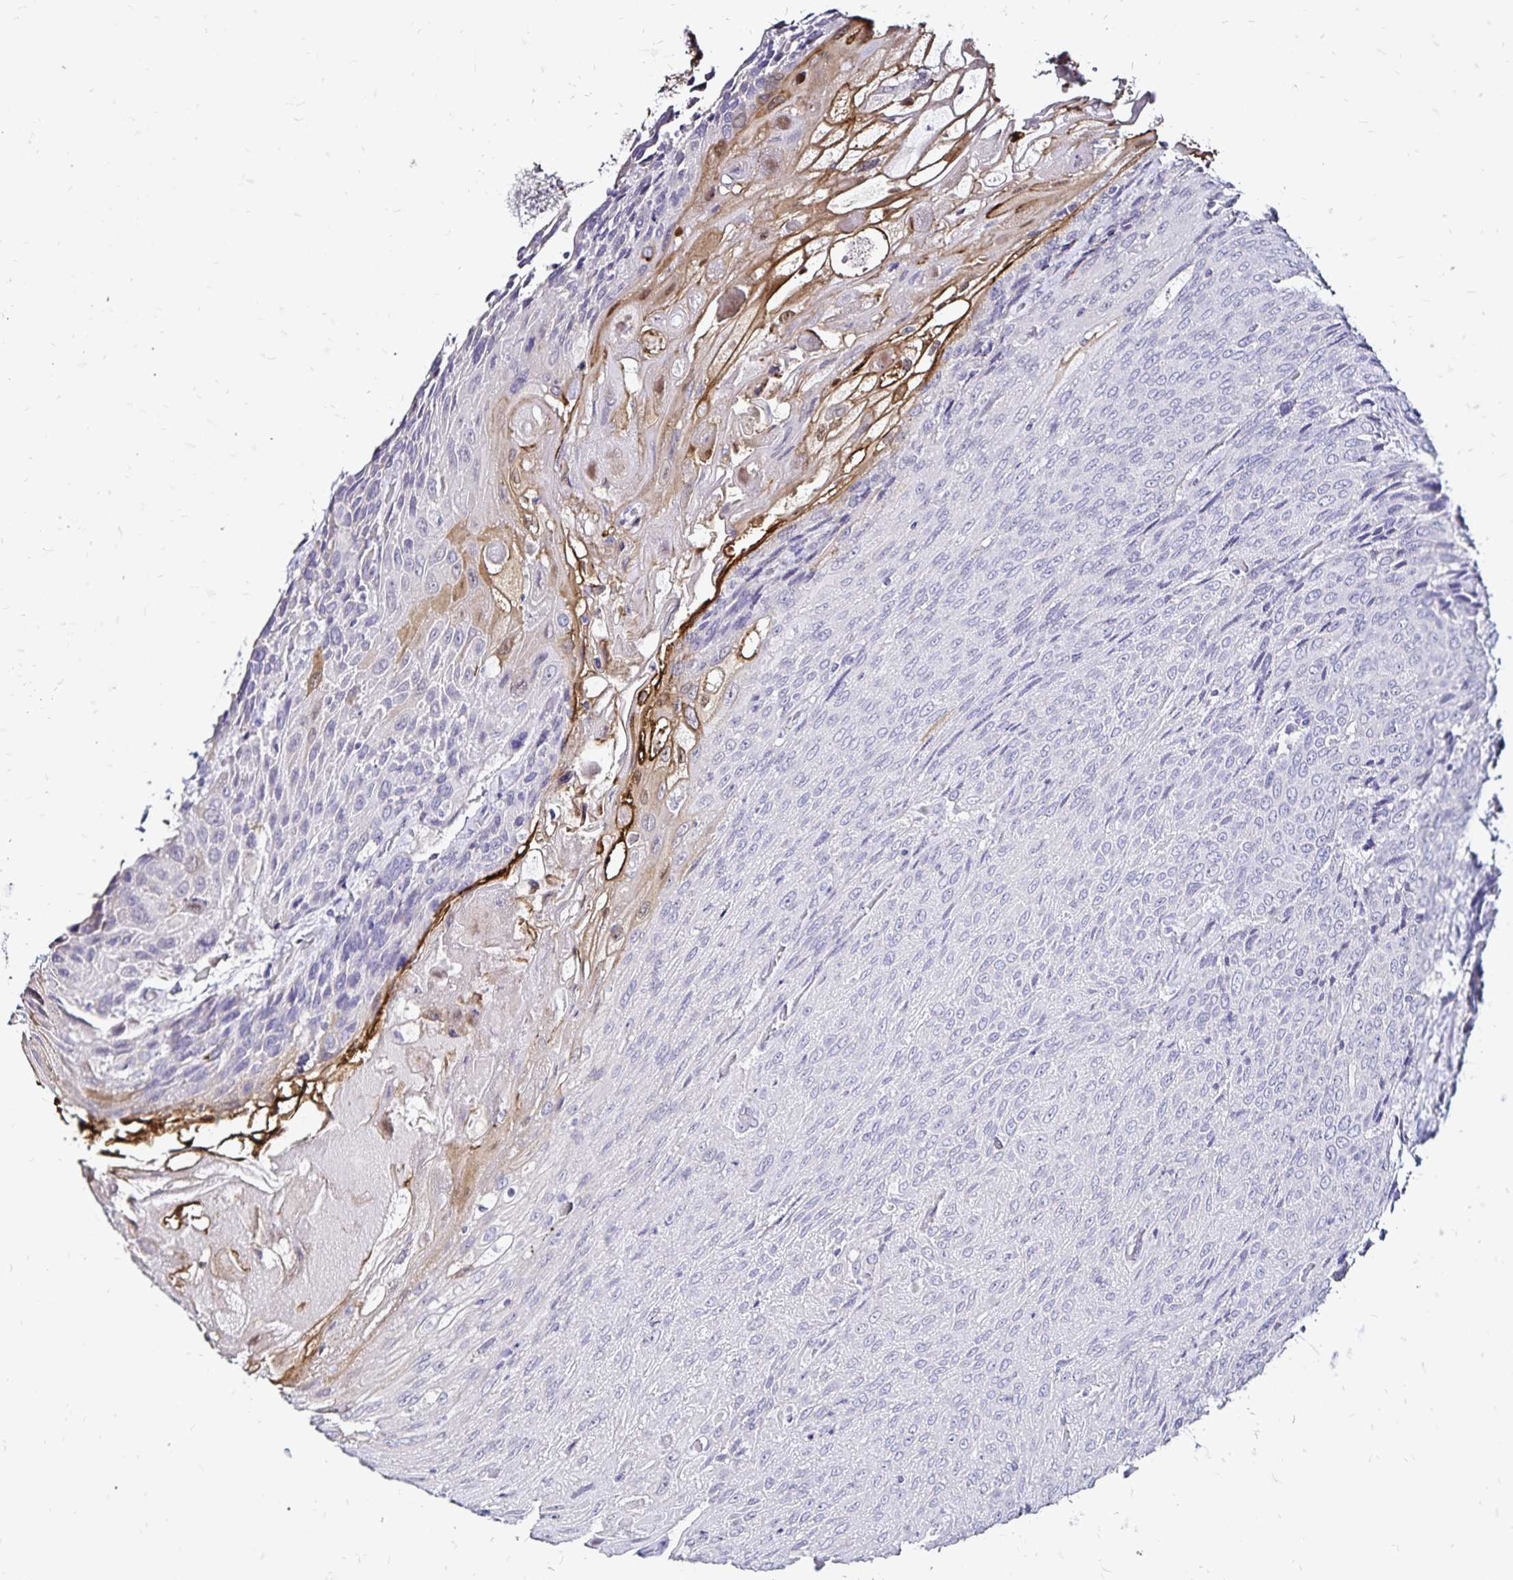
{"staining": {"intensity": "negative", "quantity": "none", "location": "none"}, "tissue": "urothelial cancer", "cell_type": "Tumor cells", "image_type": "cancer", "snomed": [{"axis": "morphology", "description": "Urothelial carcinoma, High grade"}, {"axis": "topography", "description": "Urinary bladder"}], "caption": "Immunohistochemistry (IHC) of human urothelial cancer reveals no expression in tumor cells.", "gene": "SLC5A1", "patient": {"sex": "female", "age": 70}}